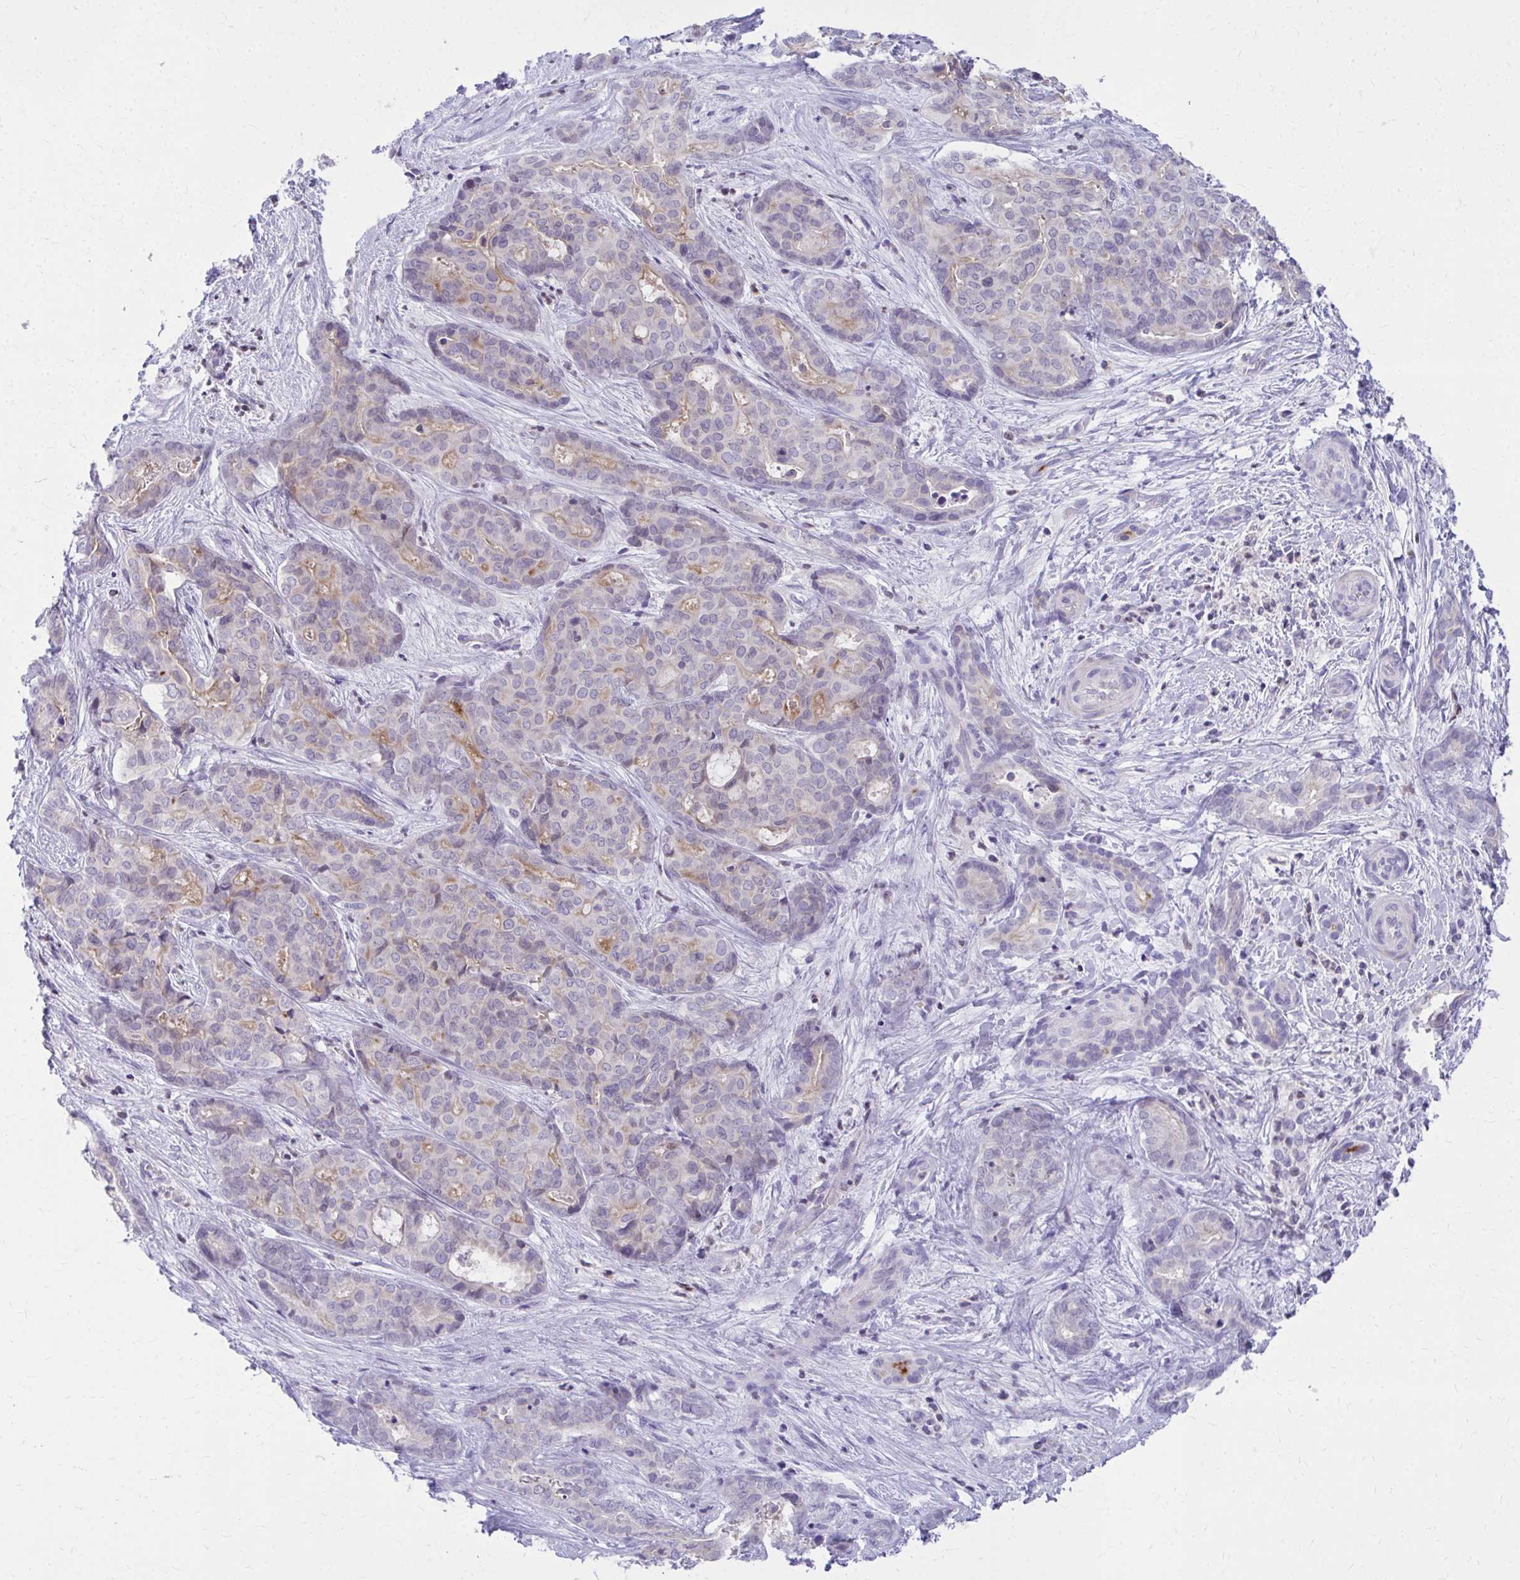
{"staining": {"intensity": "weak", "quantity": "<25%", "location": "cytoplasmic/membranous"}, "tissue": "liver cancer", "cell_type": "Tumor cells", "image_type": "cancer", "snomed": [{"axis": "morphology", "description": "Cholangiocarcinoma"}, {"axis": "topography", "description": "Liver"}], "caption": "Immunohistochemistry (IHC) of liver cholangiocarcinoma reveals no expression in tumor cells.", "gene": "OR7A5", "patient": {"sex": "female", "age": 64}}